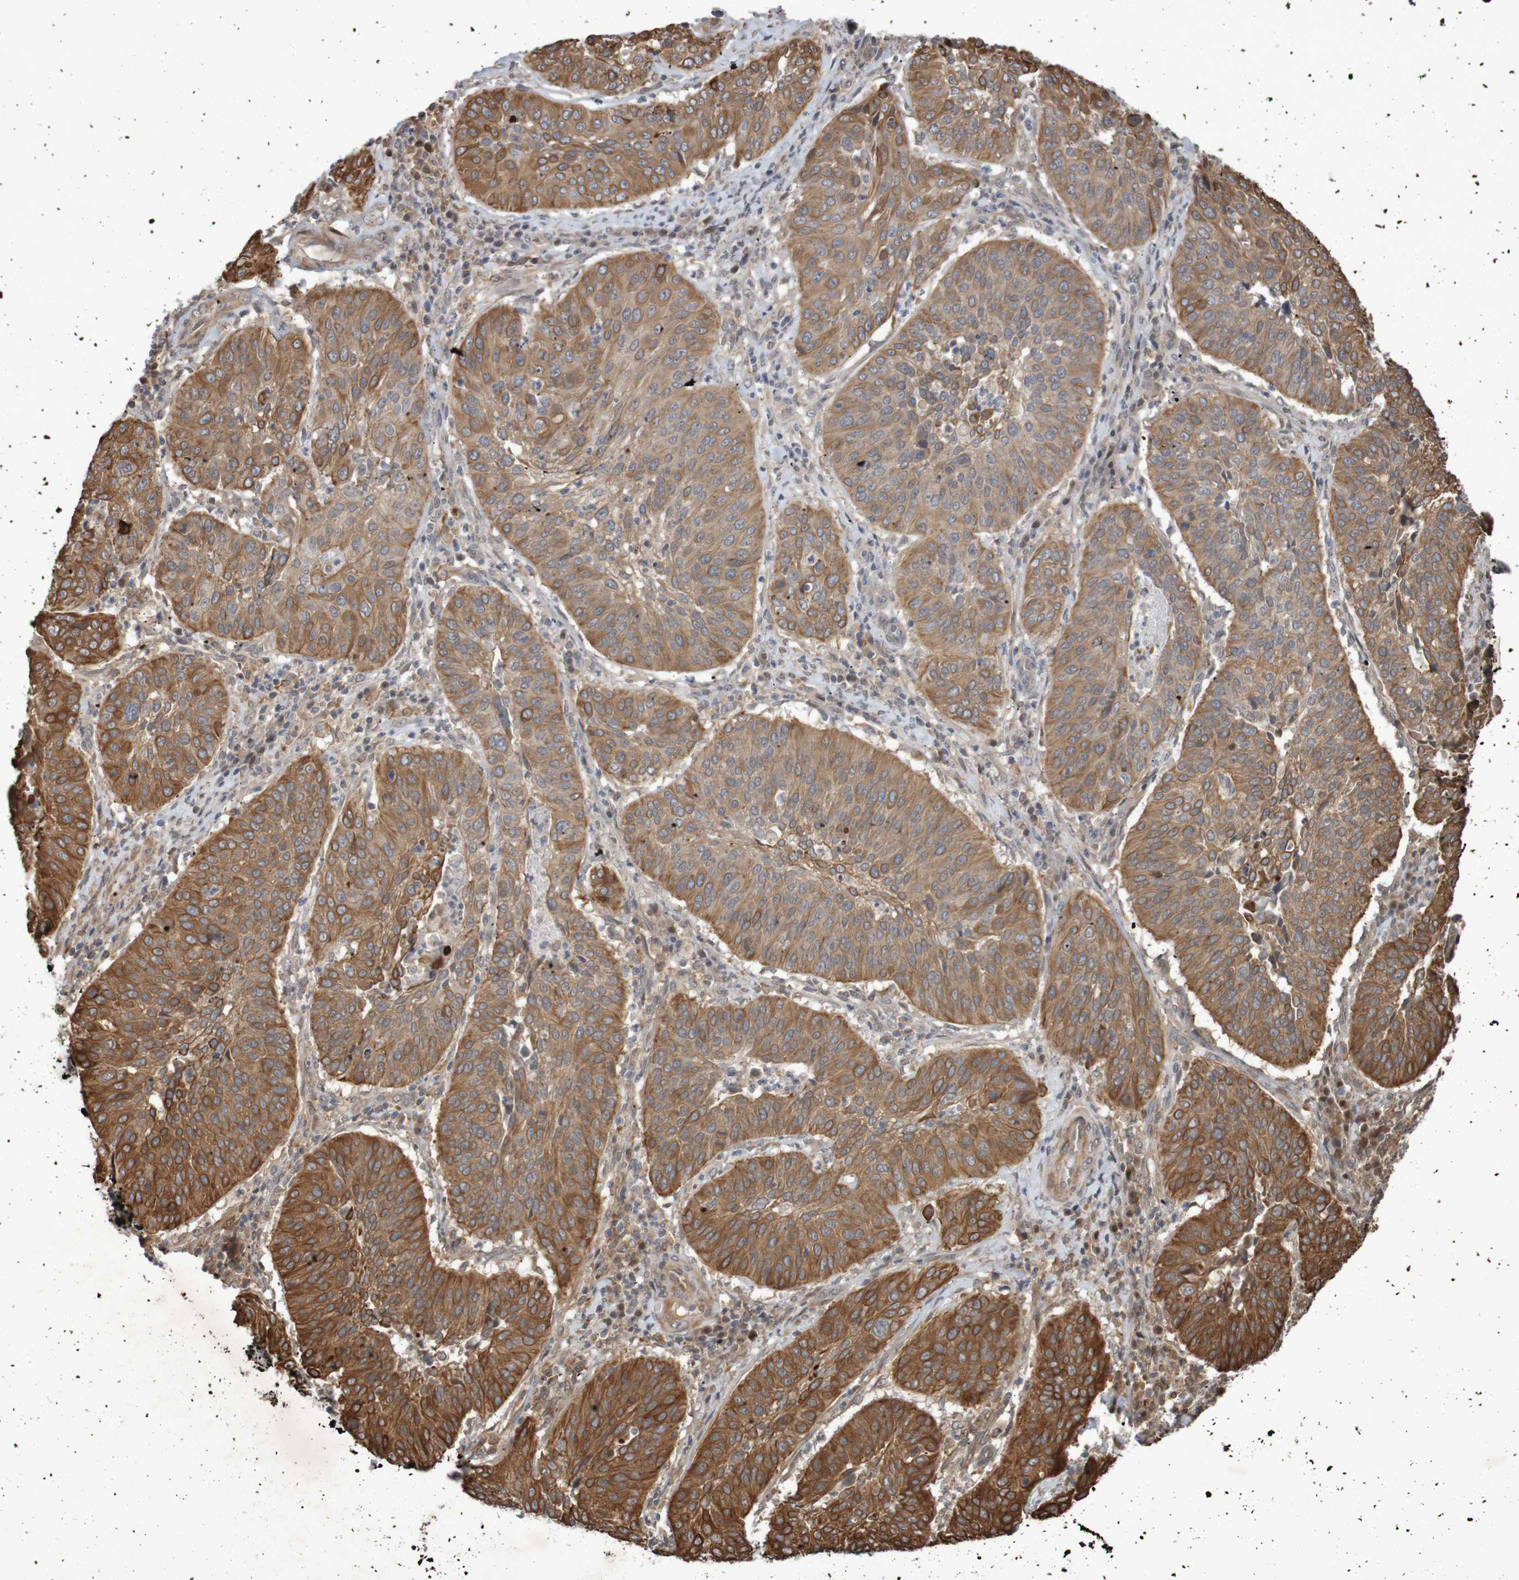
{"staining": {"intensity": "strong", "quantity": ">75%", "location": "cytoplasmic/membranous"}, "tissue": "cervical cancer", "cell_type": "Tumor cells", "image_type": "cancer", "snomed": [{"axis": "morphology", "description": "Normal tissue, NOS"}, {"axis": "morphology", "description": "Squamous cell carcinoma, NOS"}, {"axis": "topography", "description": "Cervix"}], "caption": "Protein staining by IHC exhibits strong cytoplasmic/membranous positivity in approximately >75% of tumor cells in cervical squamous cell carcinoma.", "gene": "ARHGEF11", "patient": {"sex": "female", "age": 39}}